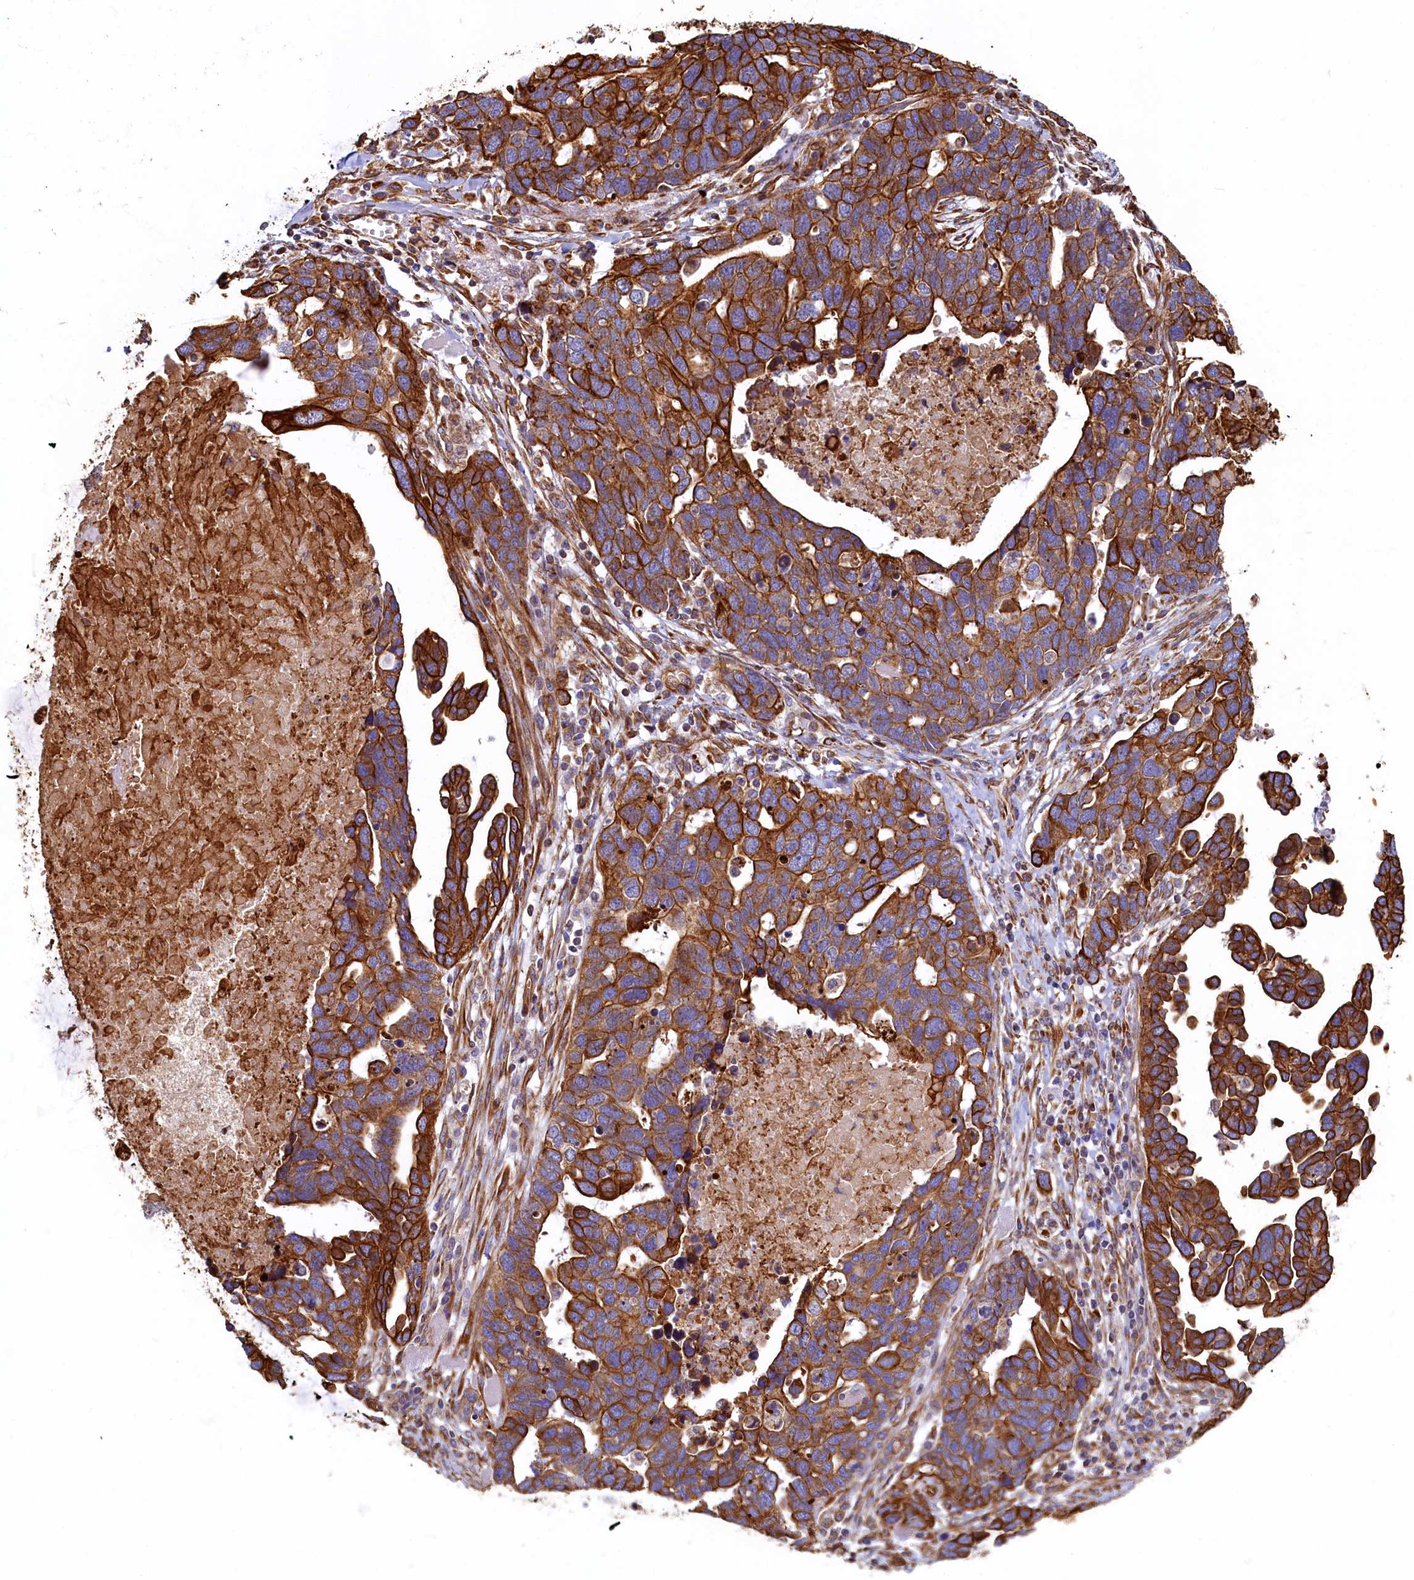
{"staining": {"intensity": "strong", "quantity": ">75%", "location": "cytoplasmic/membranous"}, "tissue": "ovarian cancer", "cell_type": "Tumor cells", "image_type": "cancer", "snomed": [{"axis": "morphology", "description": "Cystadenocarcinoma, serous, NOS"}, {"axis": "topography", "description": "Ovary"}], "caption": "A brown stain labels strong cytoplasmic/membranous staining of a protein in human ovarian cancer (serous cystadenocarcinoma) tumor cells.", "gene": "LRRC57", "patient": {"sex": "female", "age": 54}}